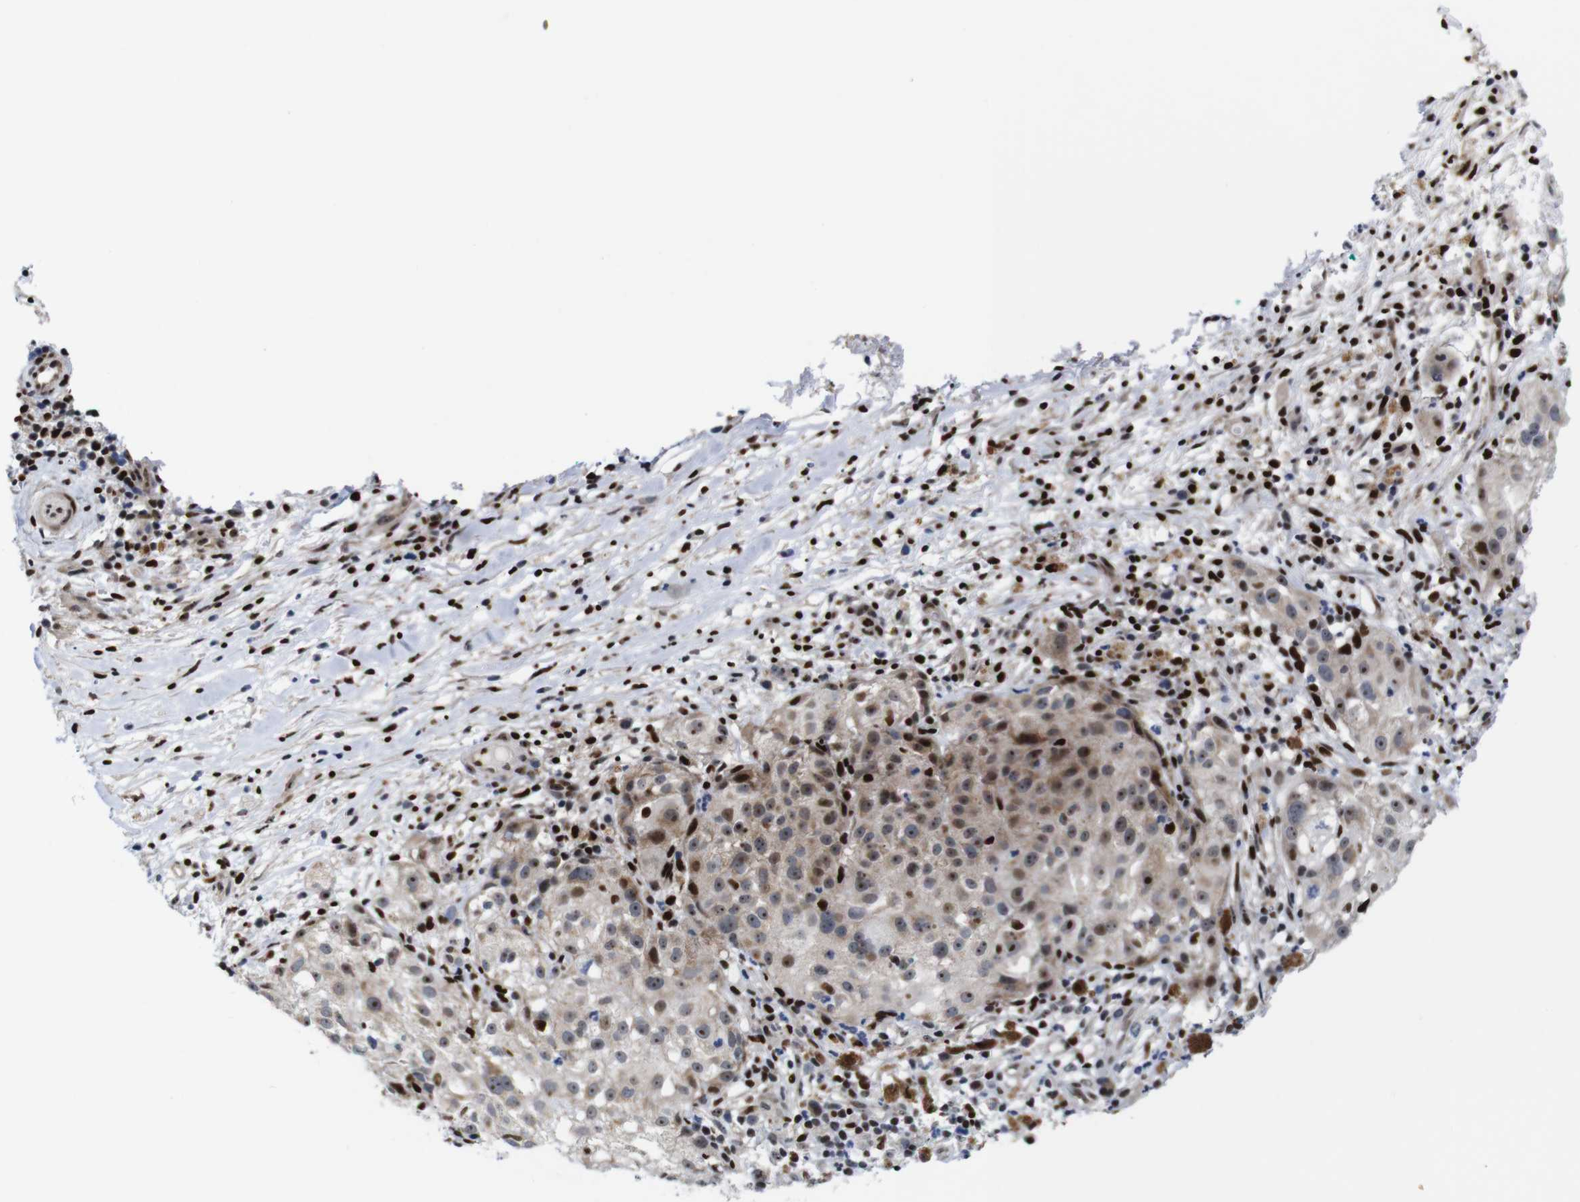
{"staining": {"intensity": "moderate", "quantity": ">75%", "location": "cytoplasmic/membranous,nuclear"}, "tissue": "melanoma", "cell_type": "Tumor cells", "image_type": "cancer", "snomed": [{"axis": "morphology", "description": "Necrosis, NOS"}, {"axis": "morphology", "description": "Malignant melanoma, NOS"}, {"axis": "topography", "description": "Skin"}], "caption": "Melanoma stained with a protein marker displays moderate staining in tumor cells.", "gene": "GATA6", "patient": {"sex": "female", "age": 87}}